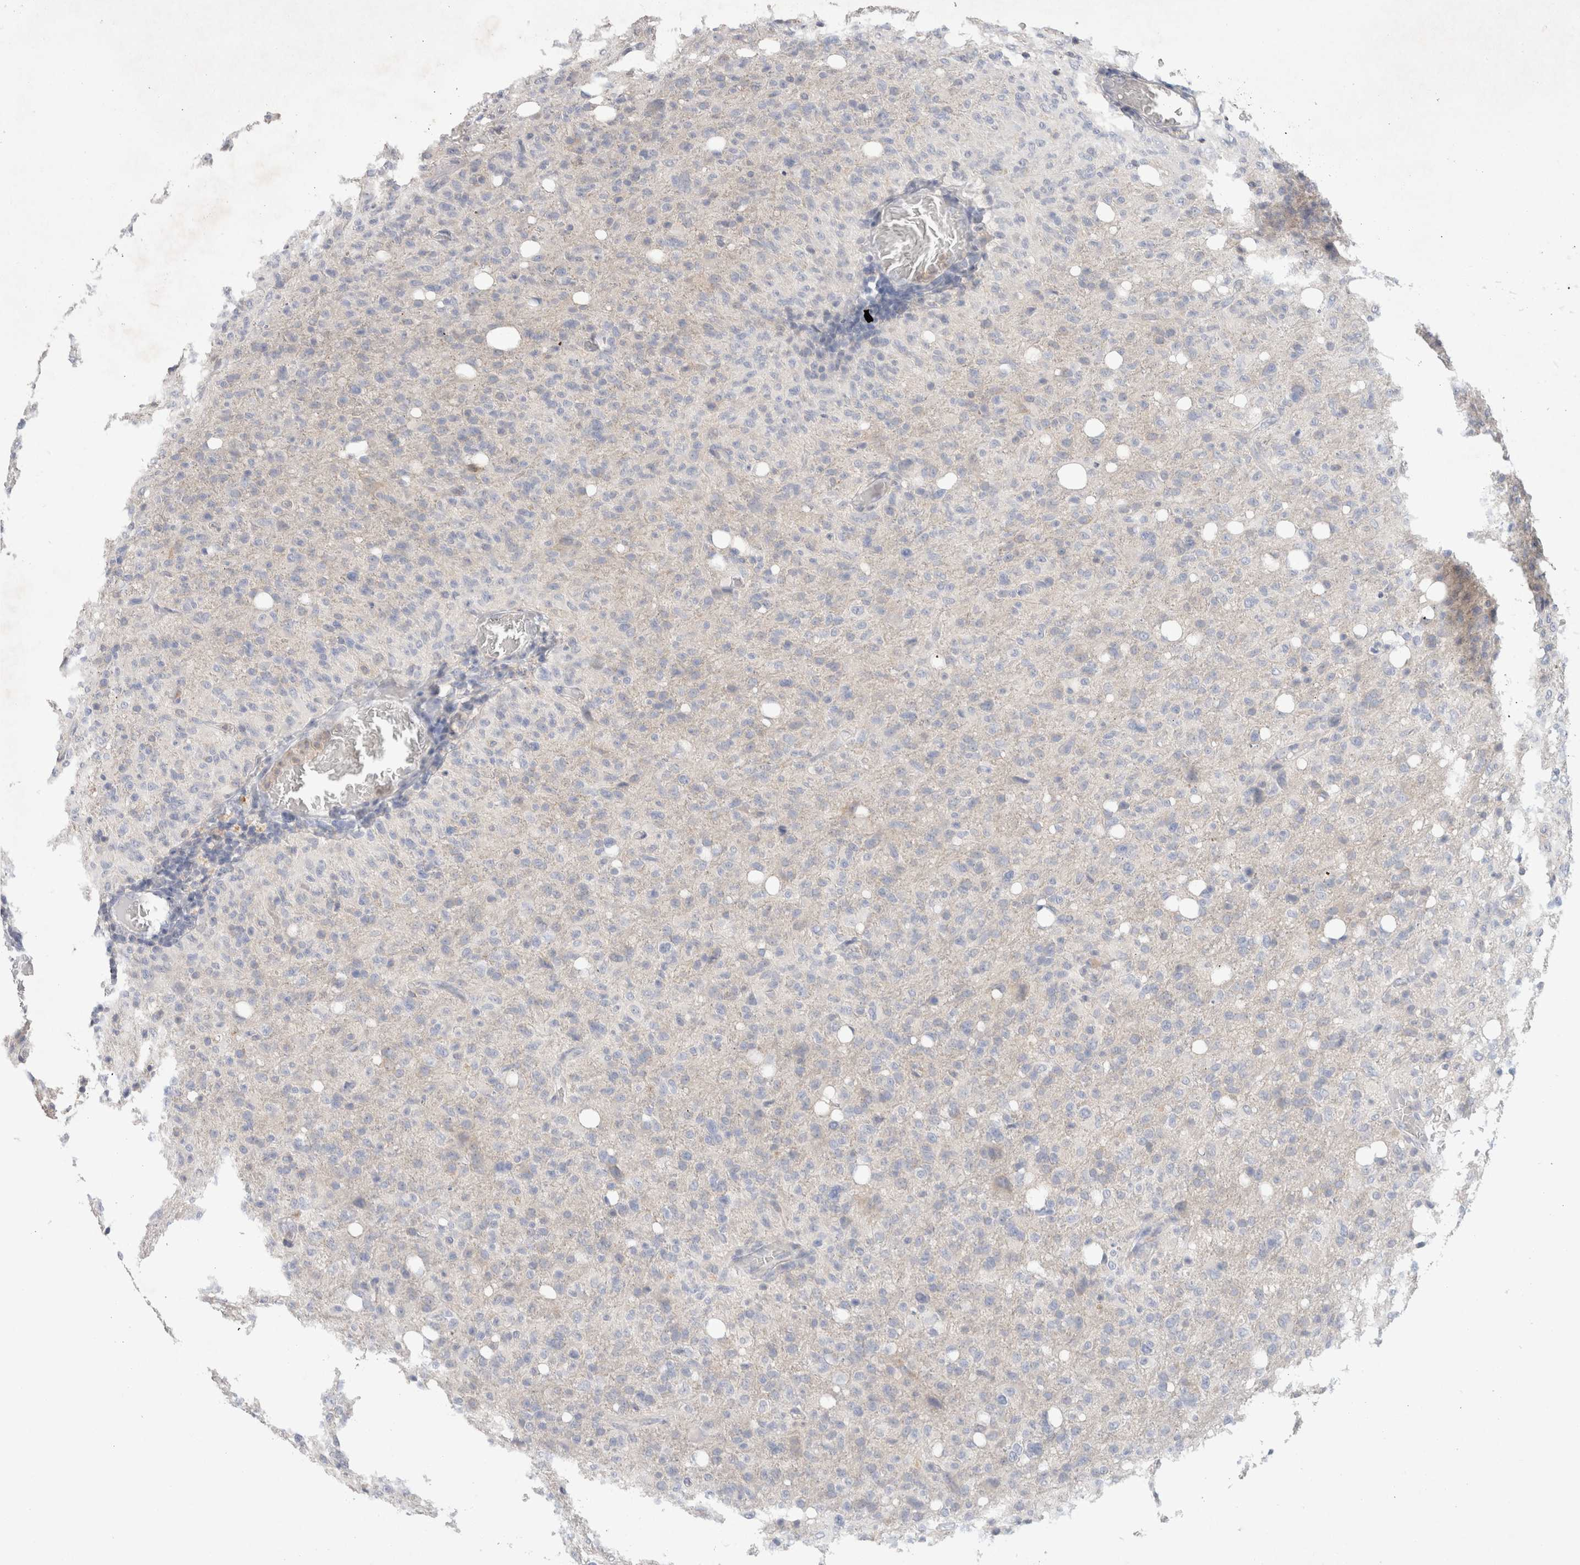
{"staining": {"intensity": "negative", "quantity": "none", "location": "none"}, "tissue": "glioma", "cell_type": "Tumor cells", "image_type": "cancer", "snomed": [{"axis": "morphology", "description": "Glioma, malignant, High grade"}, {"axis": "topography", "description": "Brain"}], "caption": "DAB (3,3'-diaminobenzidine) immunohistochemical staining of malignant high-grade glioma displays no significant expression in tumor cells.", "gene": "MPP2", "patient": {"sex": "female", "age": 57}}